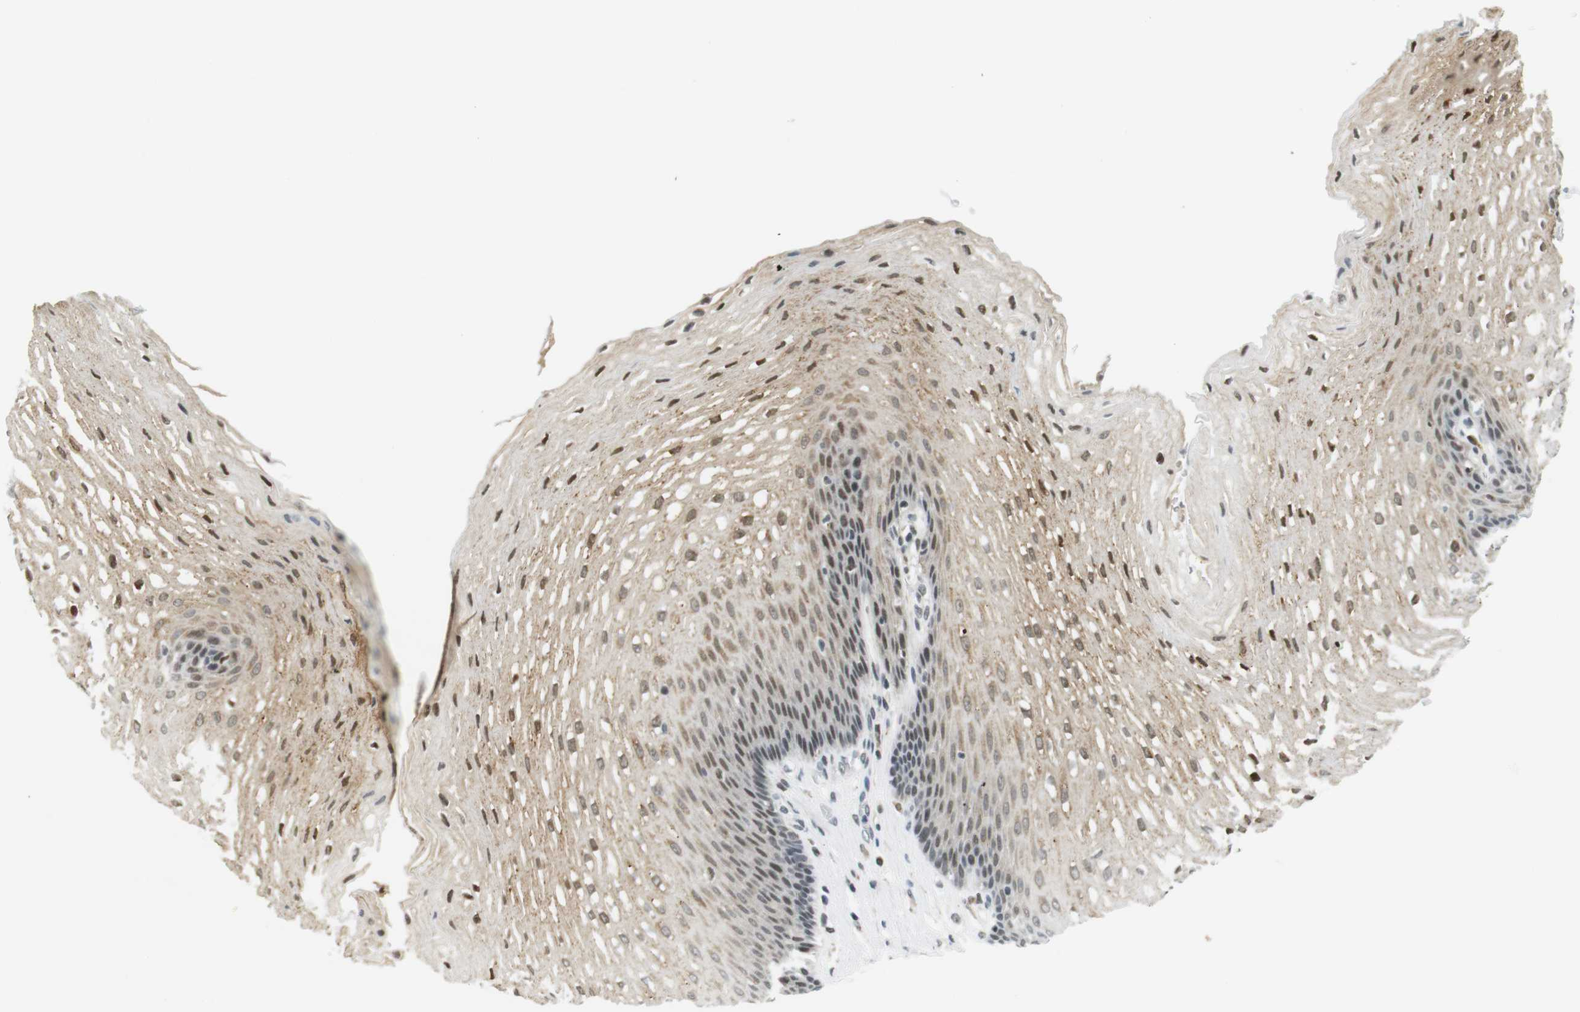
{"staining": {"intensity": "moderate", "quantity": ">75%", "location": "nuclear"}, "tissue": "esophagus", "cell_type": "Squamous epithelial cells", "image_type": "normal", "snomed": [{"axis": "morphology", "description": "Normal tissue, NOS"}, {"axis": "topography", "description": "Esophagus"}], "caption": "Esophagus stained for a protein (brown) exhibits moderate nuclear positive positivity in approximately >75% of squamous epithelial cells.", "gene": "RNF38", "patient": {"sex": "male", "age": 48}}